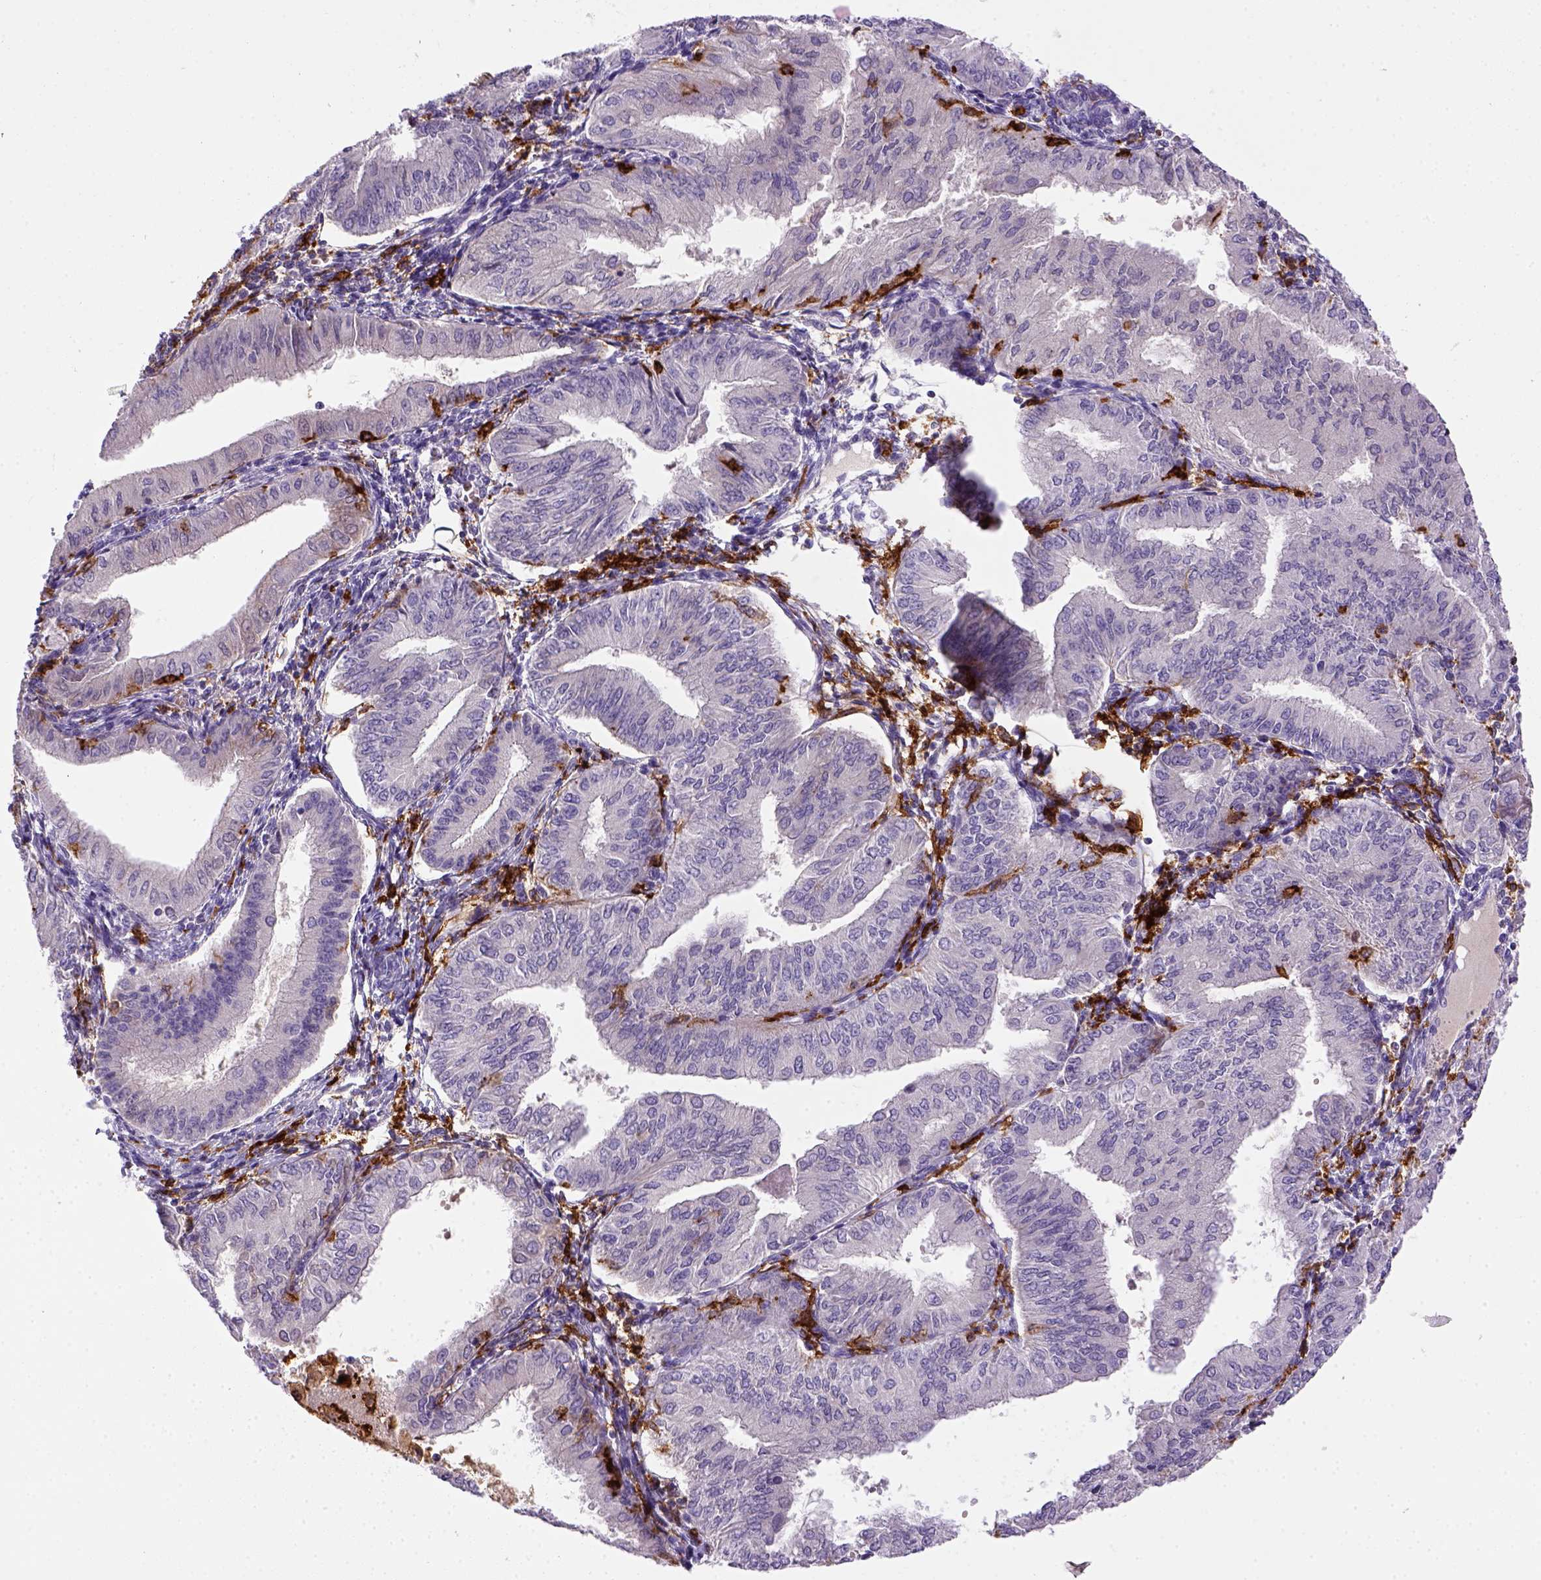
{"staining": {"intensity": "negative", "quantity": "none", "location": "none"}, "tissue": "endometrial cancer", "cell_type": "Tumor cells", "image_type": "cancer", "snomed": [{"axis": "morphology", "description": "Adenocarcinoma, NOS"}, {"axis": "topography", "description": "Endometrium"}], "caption": "Human endometrial cancer (adenocarcinoma) stained for a protein using immunohistochemistry (IHC) shows no staining in tumor cells.", "gene": "CD14", "patient": {"sex": "female", "age": 53}}